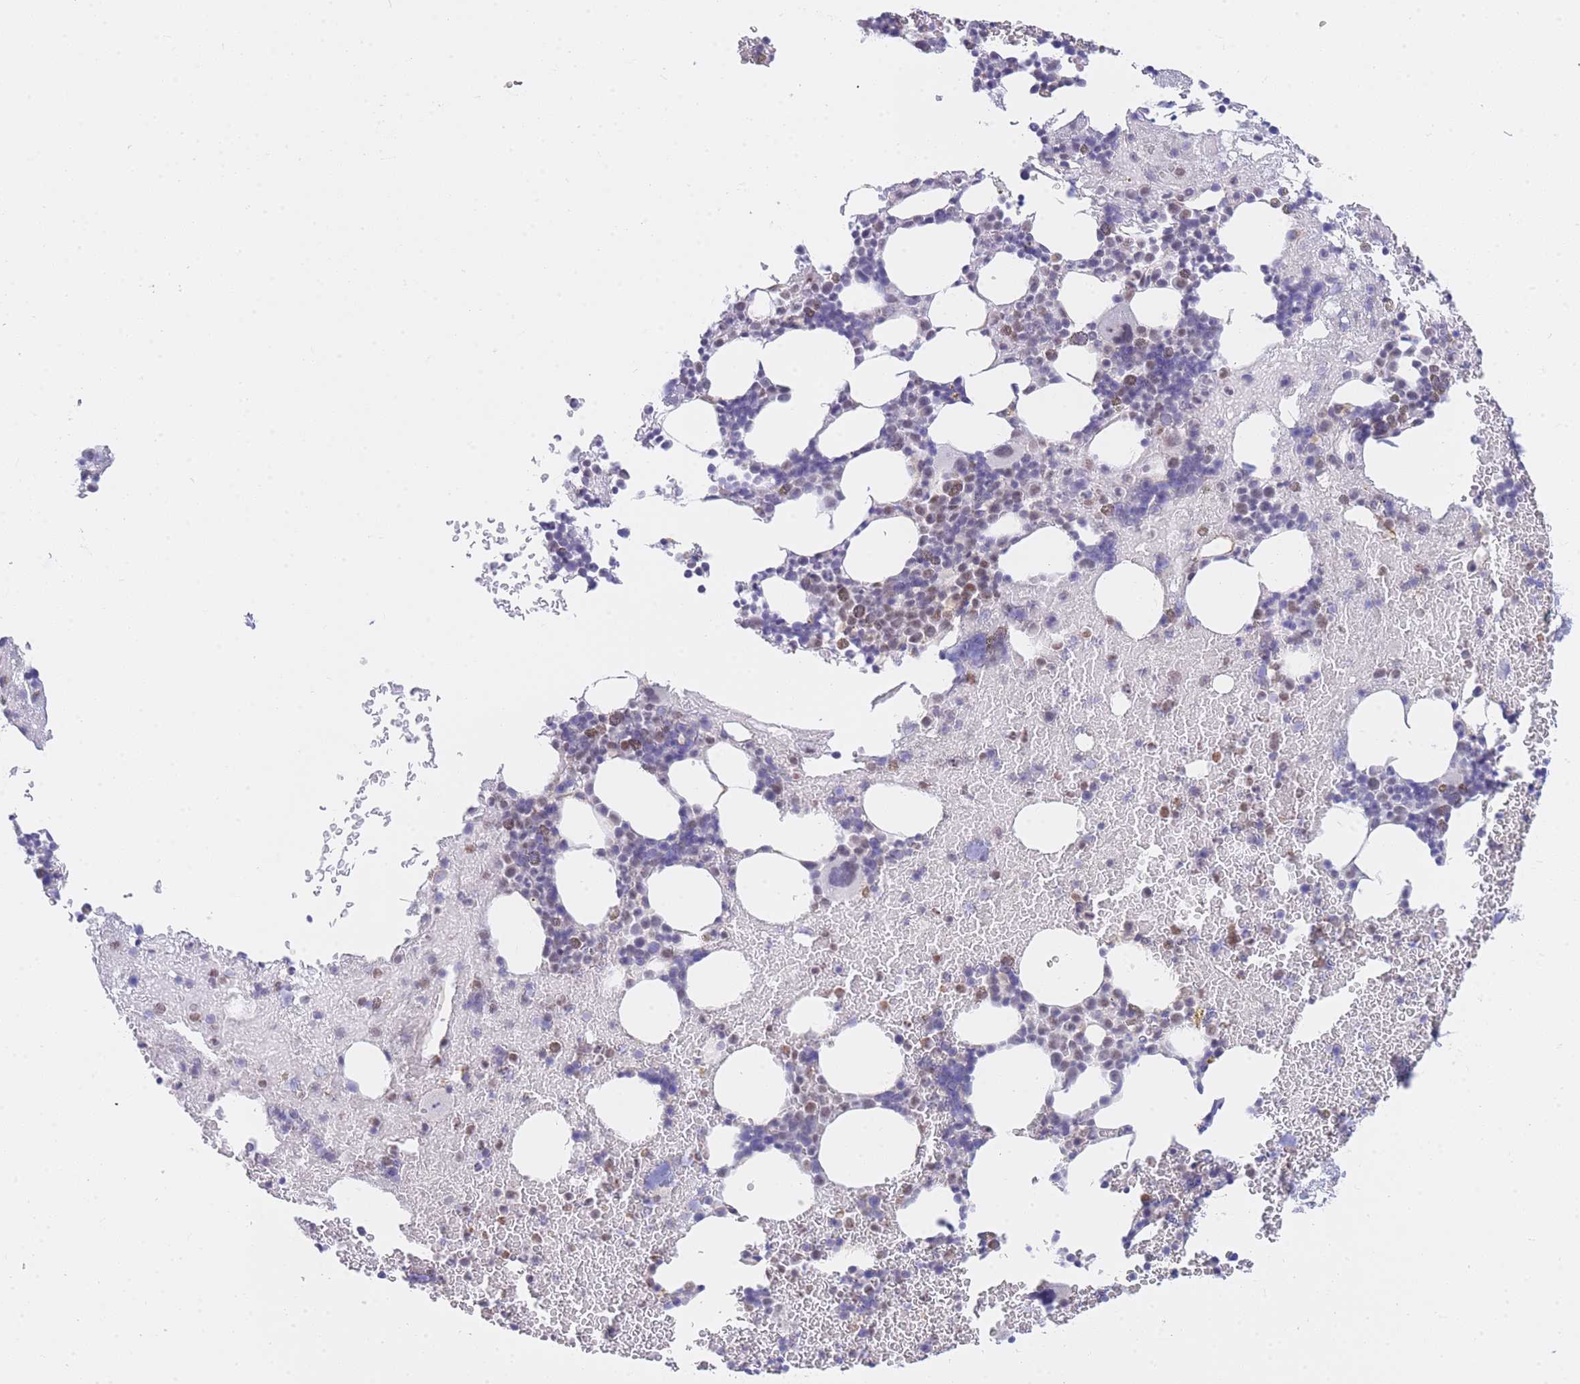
{"staining": {"intensity": "moderate", "quantity": "<25%", "location": "nuclear"}, "tissue": "bone marrow", "cell_type": "Hematopoietic cells", "image_type": "normal", "snomed": [{"axis": "morphology", "description": "Normal tissue, NOS"}, {"axis": "topography", "description": "Bone marrow"}], "caption": "Immunohistochemistry (IHC) histopathology image of unremarkable human bone marrow stained for a protein (brown), which exhibits low levels of moderate nuclear expression in approximately <25% of hematopoietic cells.", "gene": "FRAT2", "patient": {"sex": "male", "age": 26}}